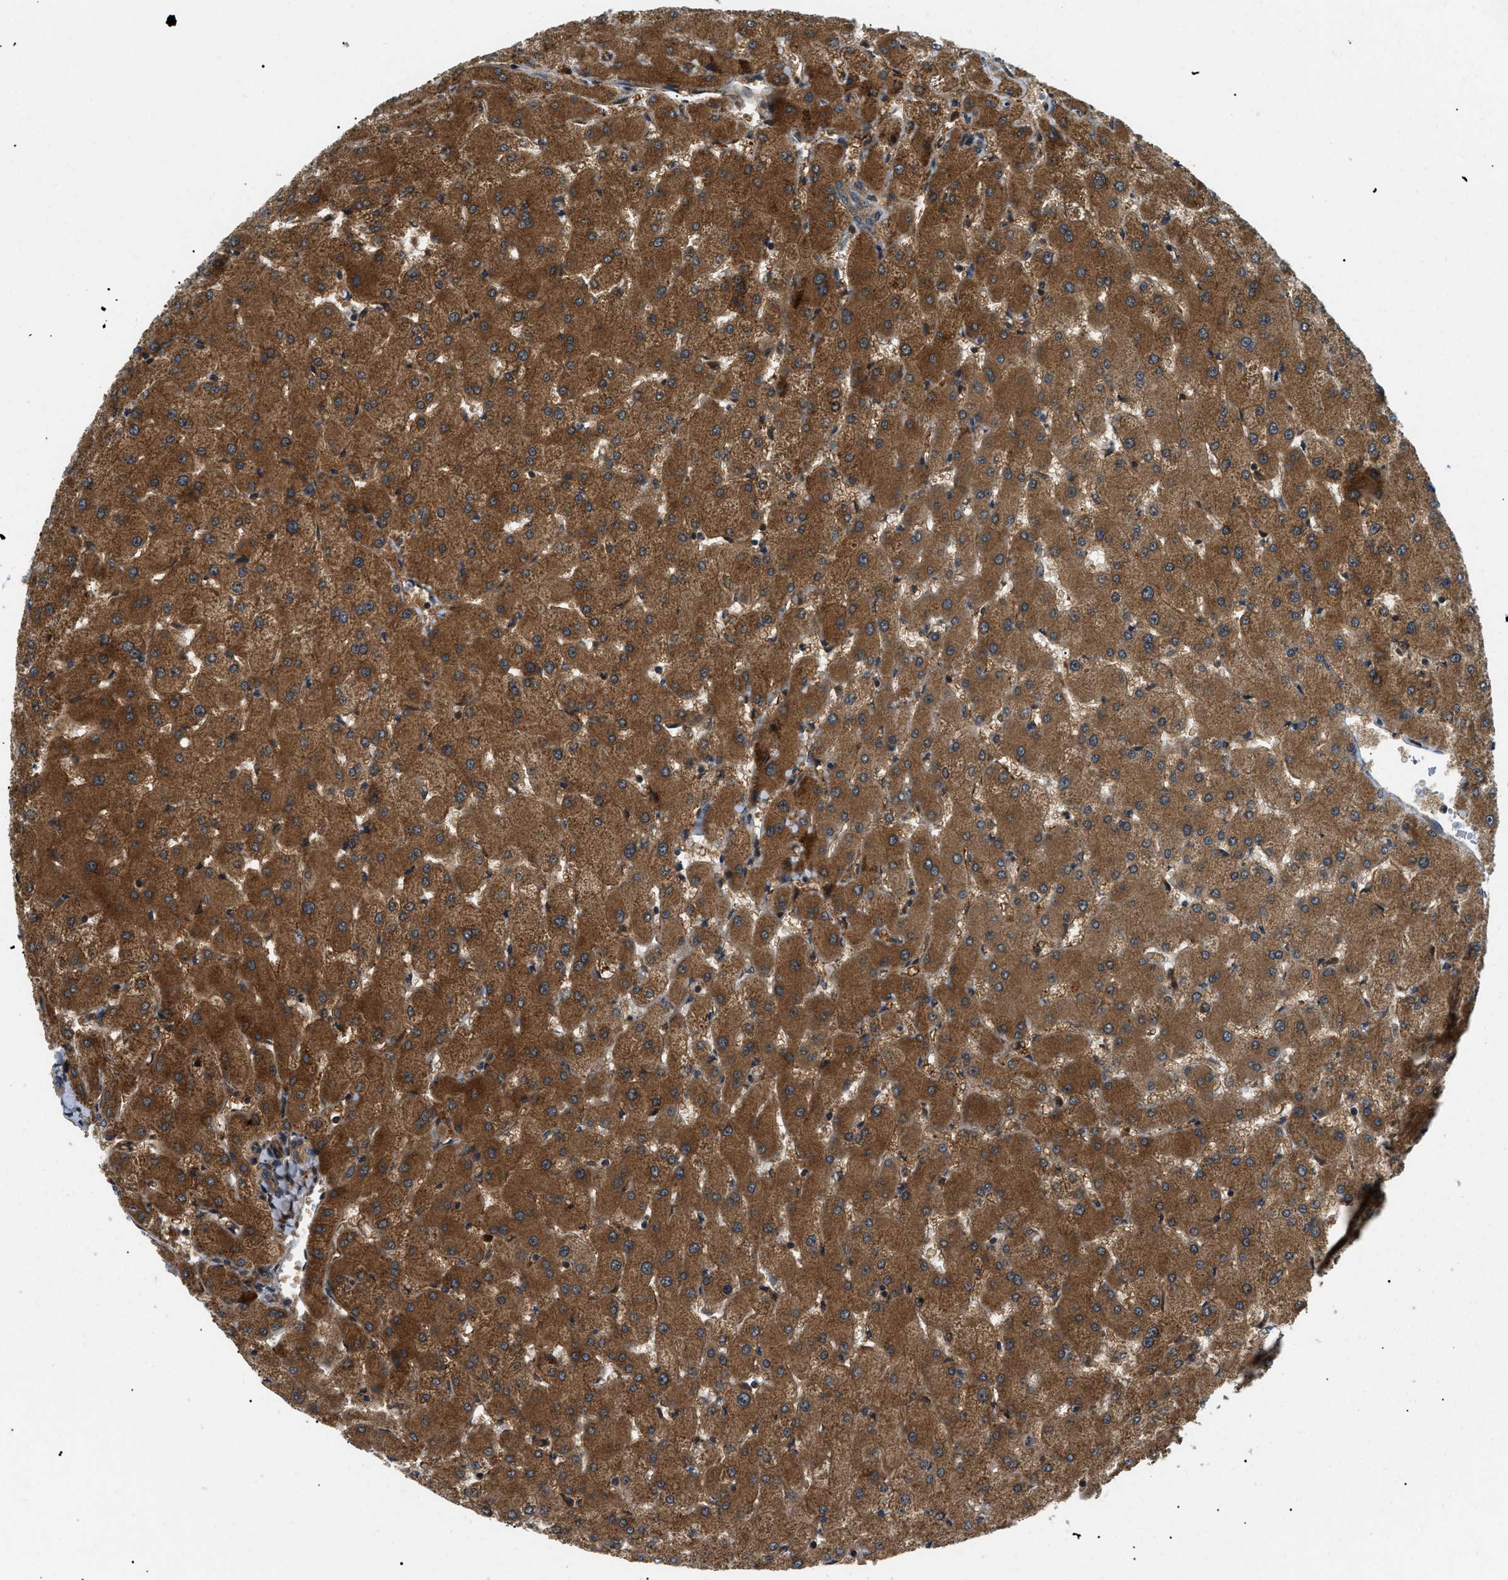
{"staining": {"intensity": "weak", "quantity": ">75%", "location": "cytoplasmic/membranous"}, "tissue": "liver", "cell_type": "Cholangiocytes", "image_type": "normal", "snomed": [{"axis": "morphology", "description": "Normal tissue, NOS"}, {"axis": "topography", "description": "Liver"}], "caption": "A histopathology image of human liver stained for a protein demonstrates weak cytoplasmic/membranous brown staining in cholangiocytes. The staining is performed using DAB (3,3'-diaminobenzidine) brown chromogen to label protein expression. The nuclei are counter-stained blue using hematoxylin.", "gene": "ATP6AP1", "patient": {"sex": "female", "age": 63}}